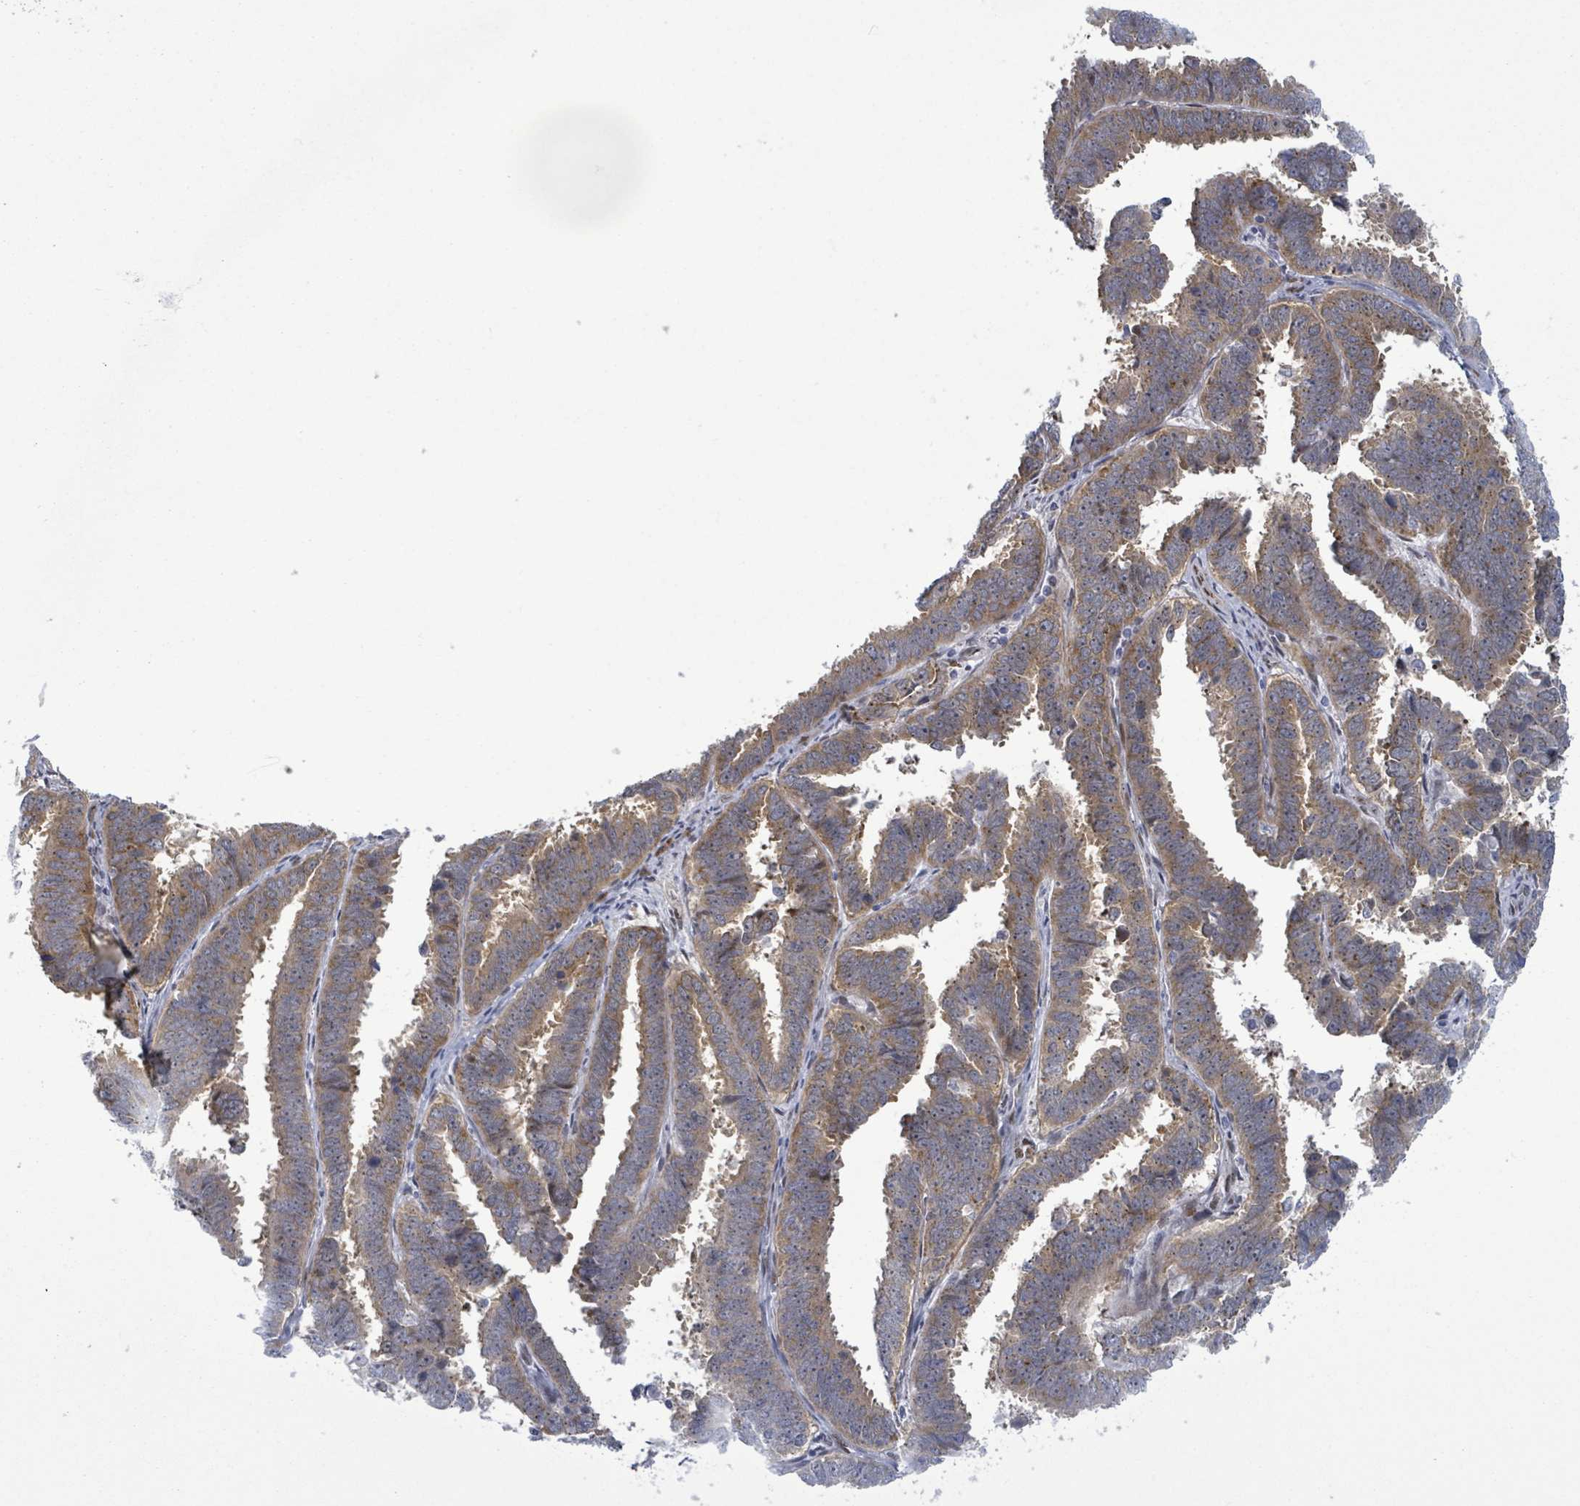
{"staining": {"intensity": "moderate", "quantity": ">75%", "location": "cytoplasmic/membranous"}, "tissue": "endometrial cancer", "cell_type": "Tumor cells", "image_type": "cancer", "snomed": [{"axis": "morphology", "description": "Adenocarcinoma, NOS"}, {"axis": "topography", "description": "Endometrium"}], "caption": "Immunohistochemical staining of human adenocarcinoma (endometrial) shows medium levels of moderate cytoplasmic/membranous protein positivity in approximately >75% of tumor cells. The staining was performed using DAB (3,3'-diaminobenzidine) to visualize the protein expression in brown, while the nuclei were stained in blue with hematoxylin (Magnification: 20x).", "gene": "TUSC1", "patient": {"sex": "female", "age": 75}}